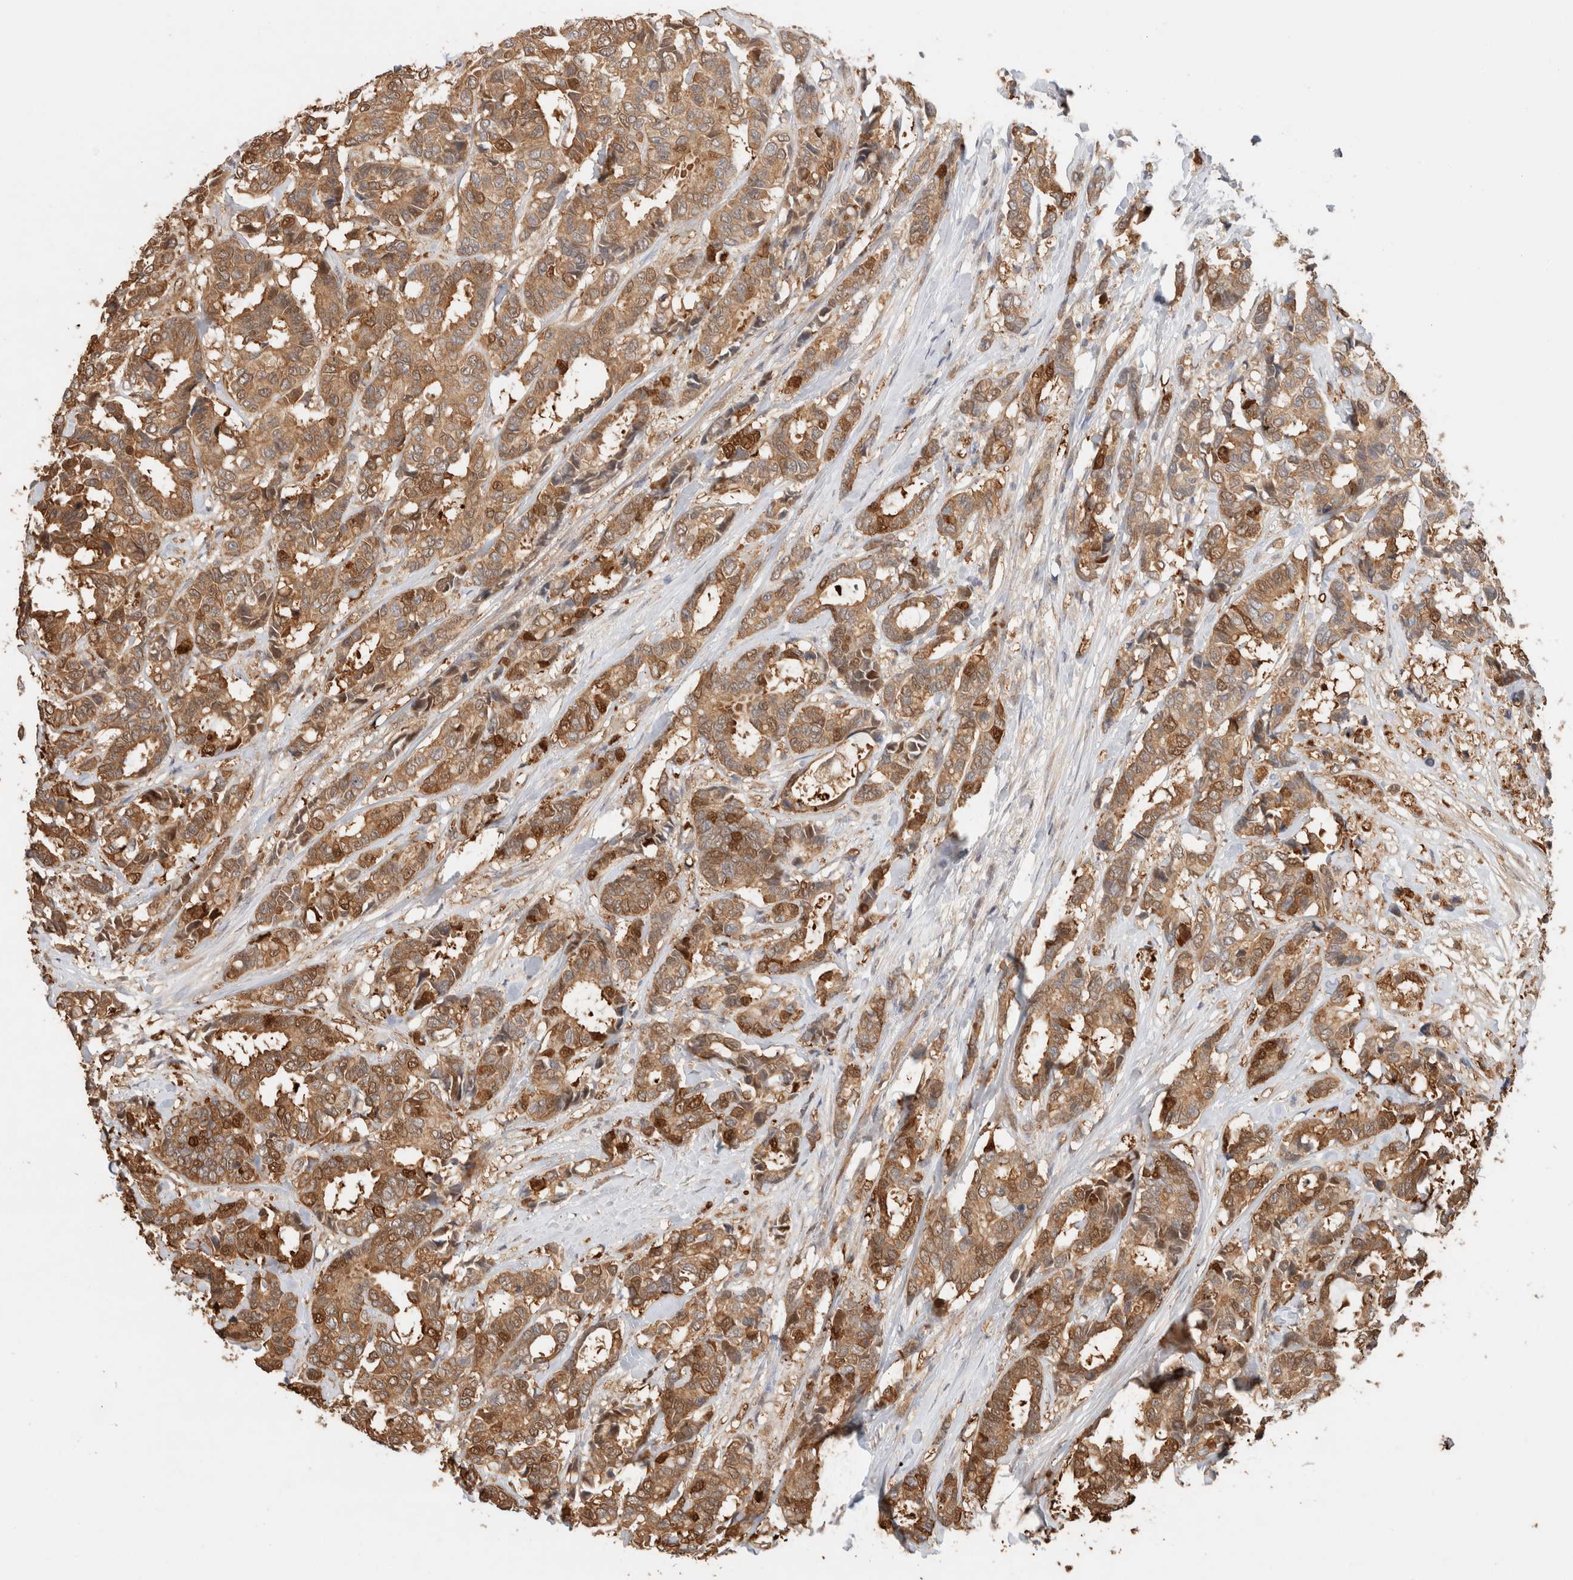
{"staining": {"intensity": "moderate", "quantity": ">75%", "location": "cytoplasmic/membranous,nuclear"}, "tissue": "breast cancer", "cell_type": "Tumor cells", "image_type": "cancer", "snomed": [{"axis": "morphology", "description": "Duct carcinoma"}, {"axis": "topography", "description": "Breast"}], "caption": "Breast cancer stained with IHC shows moderate cytoplasmic/membranous and nuclear expression in about >75% of tumor cells.", "gene": "CA13", "patient": {"sex": "female", "age": 87}}